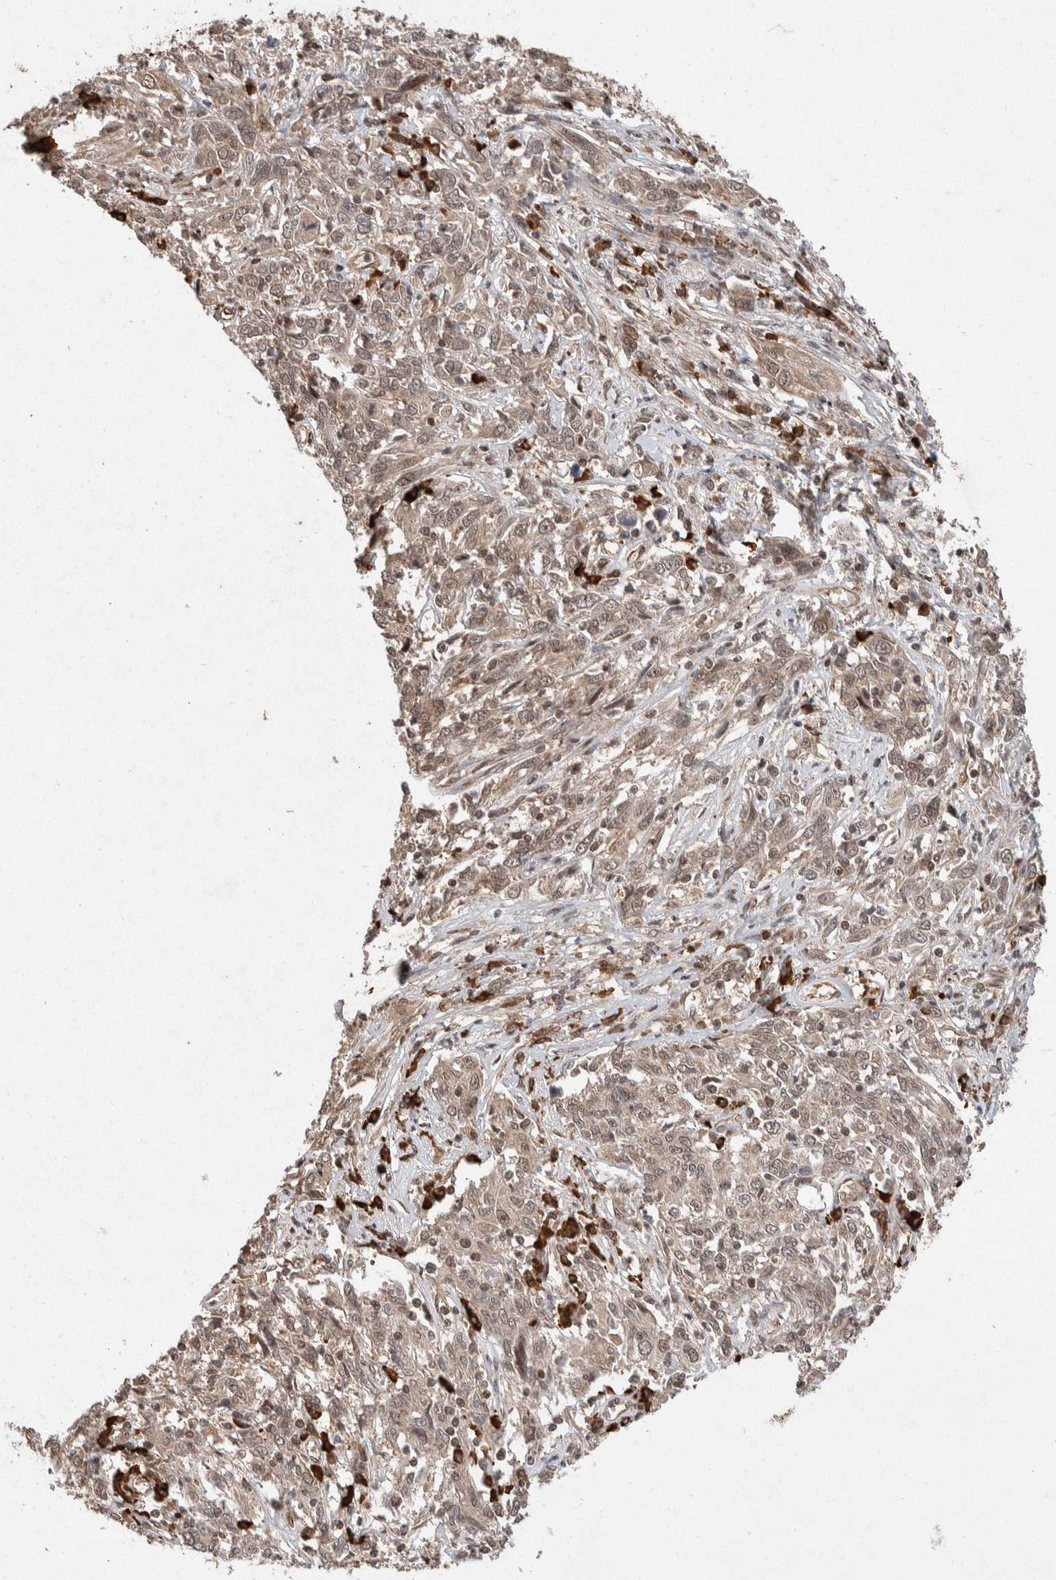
{"staining": {"intensity": "weak", "quantity": ">75%", "location": "cytoplasmic/membranous,nuclear"}, "tissue": "cervical cancer", "cell_type": "Tumor cells", "image_type": "cancer", "snomed": [{"axis": "morphology", "description": "Squamous cell carcinoma, NOS"}, {"axis": "topography", "description": "Cervix"}], "caption": "Immunohistochemistry image of cervical cancer (squamous cell carcinoma) stained for a protein (brown), which demonstrates low levels of weak cytoplasmic/membranous and nuclear staining in approximately >75% of tumor cells.", "gene": "TOR1B", "patient": {"sex": "female", "age": 46}}